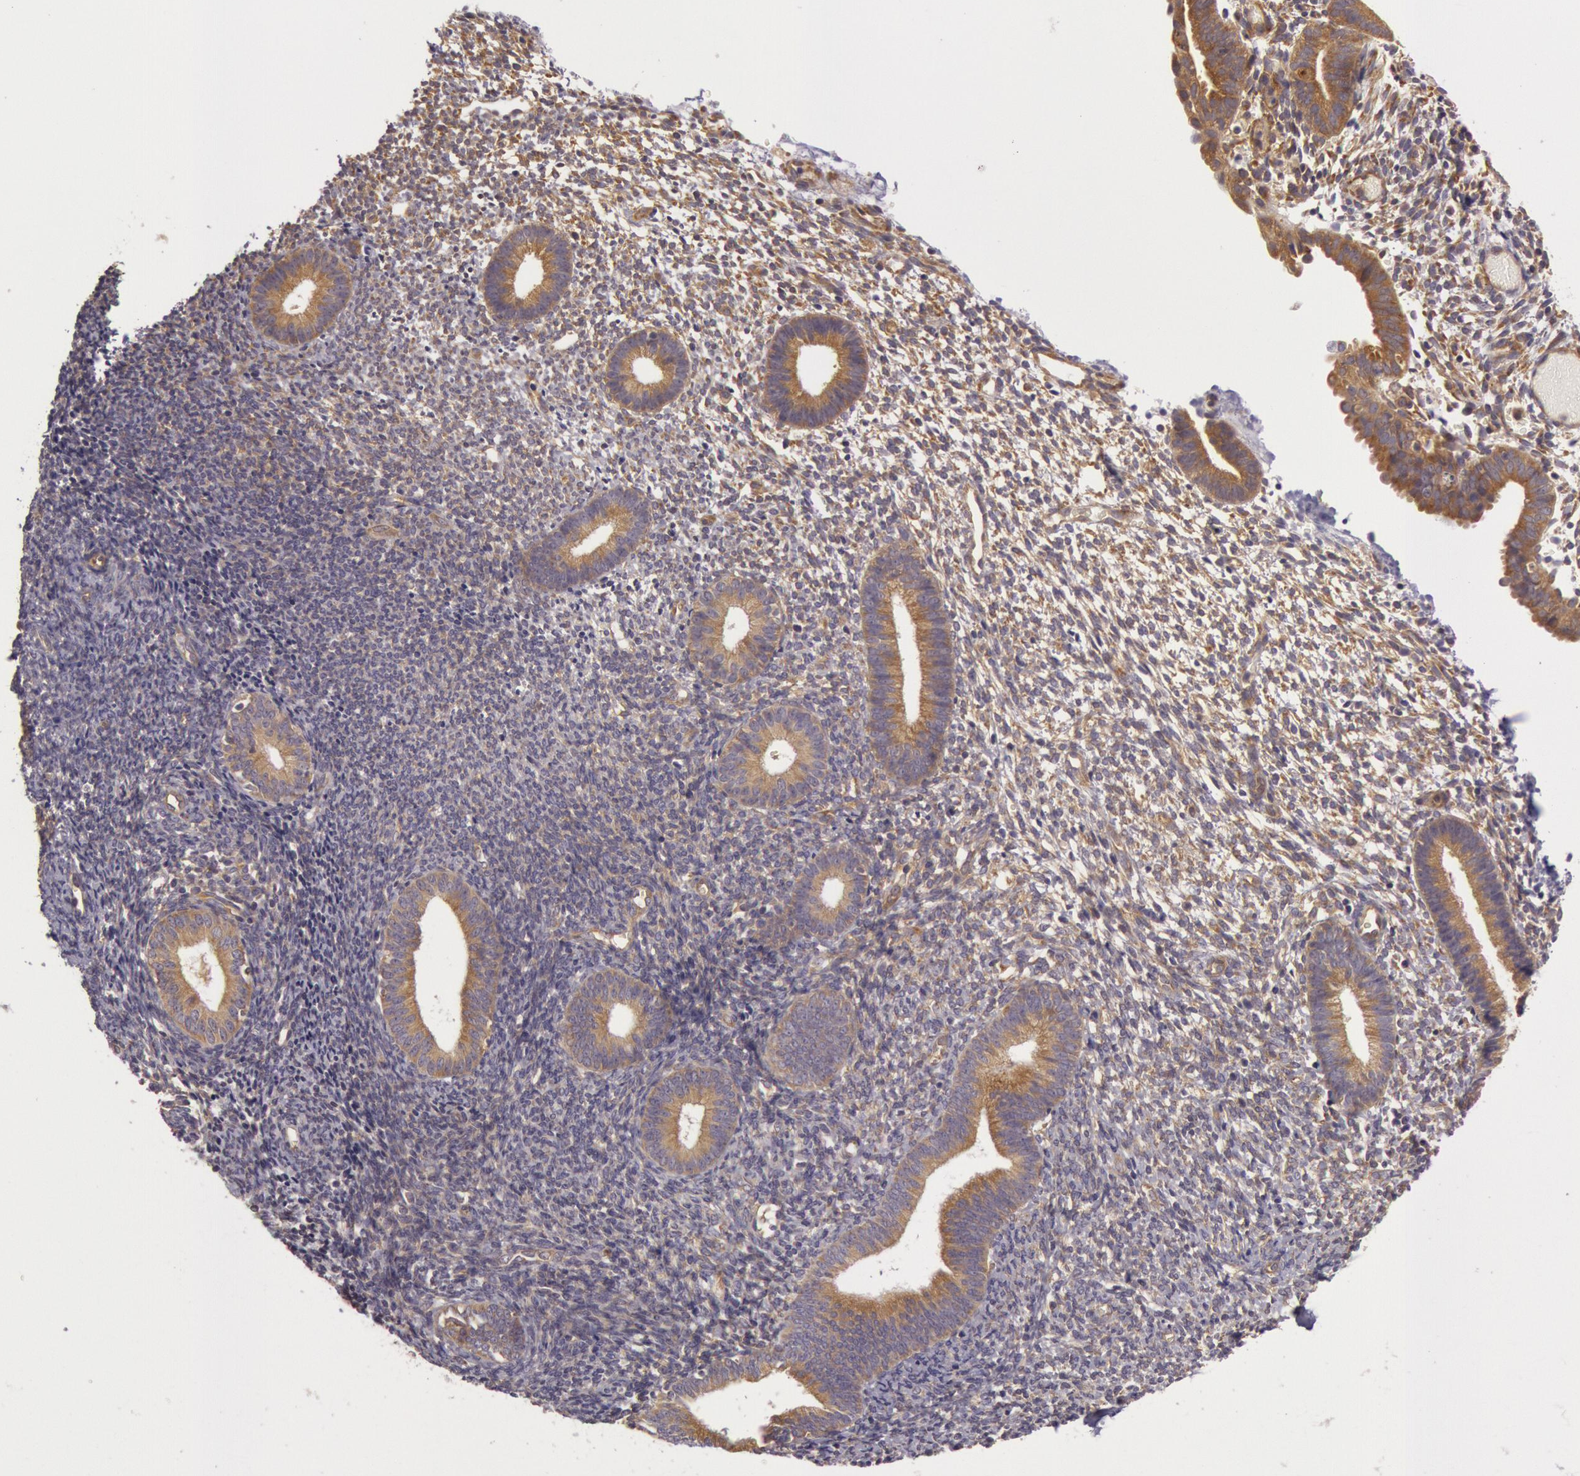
{"staining": {"intensity": "weak", "quantity": ">75%", "location": "cytoplasmic/membranous"}, "tissue": "endometrium", "cell_type": "Cells in endometrial stroma", "image_type": "normal", "snomed": [{"axis": "morphology", "description": "Normal tissue, NOS"}, {"axis": "topography", "description": "Smooth muscle"}, {"axis": "topography", "description": "Endometrium"}], "caption": "Weak cytoplasmic/membranous protein staining is identified in approximately >75% of cells in endometrial stroma in endometrium.", "gene": "CHUK", "patient": {"sex": "female", "age": 57}}